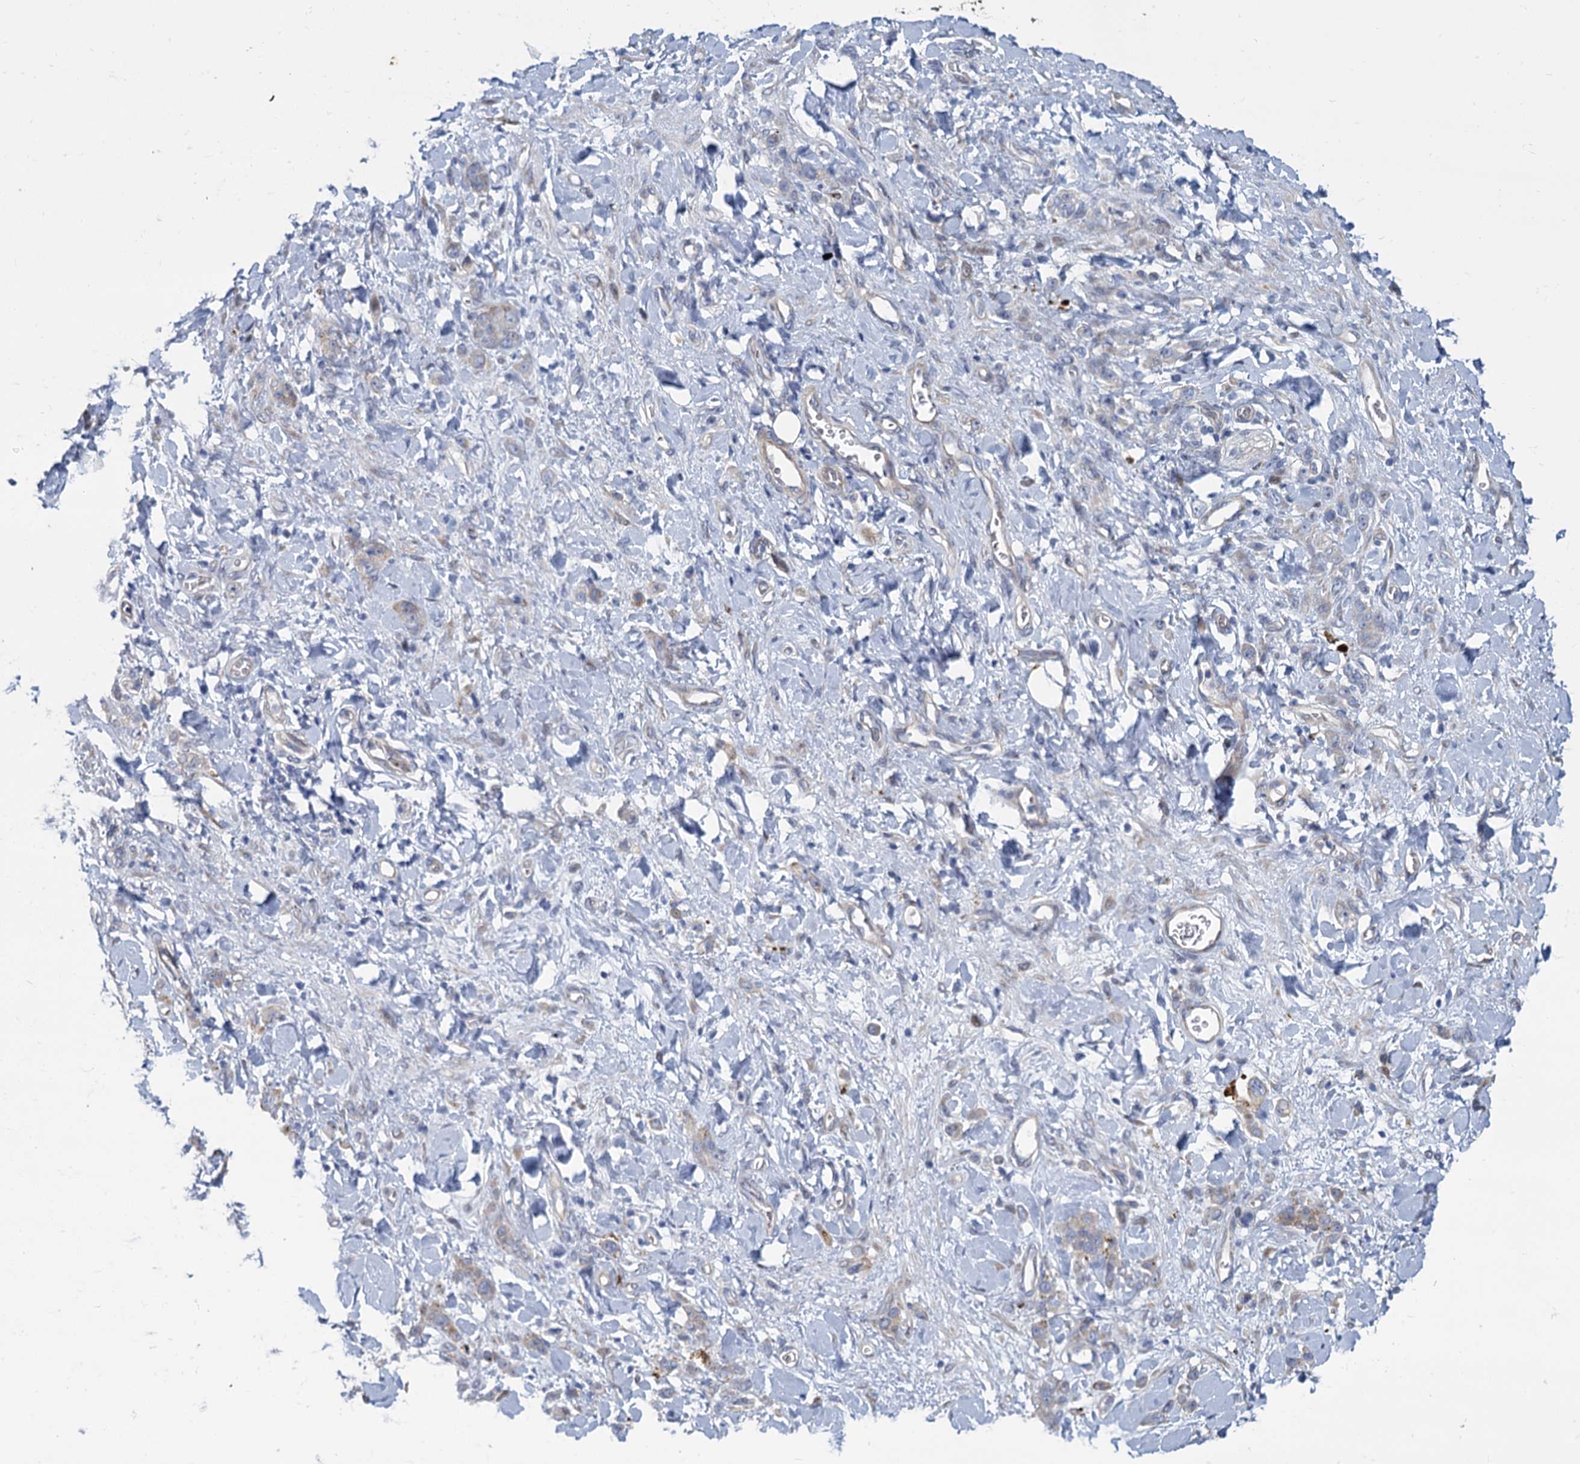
{"staining": {"intensity": "weak", "quantity": "<25%", "location": "cytoplasmic/membranous"}, "tissue": "stomach cancer", "cell_type": "Tumor cells", "image_type": "cancer", "snomed": [{"axis": "morphology", "description": "Normal tissue, NOS"}, {"axis": "morphology", "description": "Adenocarcinoma, NOS"}, {"axis": "topography", "description": "Stomach"}], "caption": "Immunohistochemical staining of human stomach cancer exhibits no significant expression in tumor cells.", "gene": "TRIM77", "patient": {"sex": "male", "age": 82}}